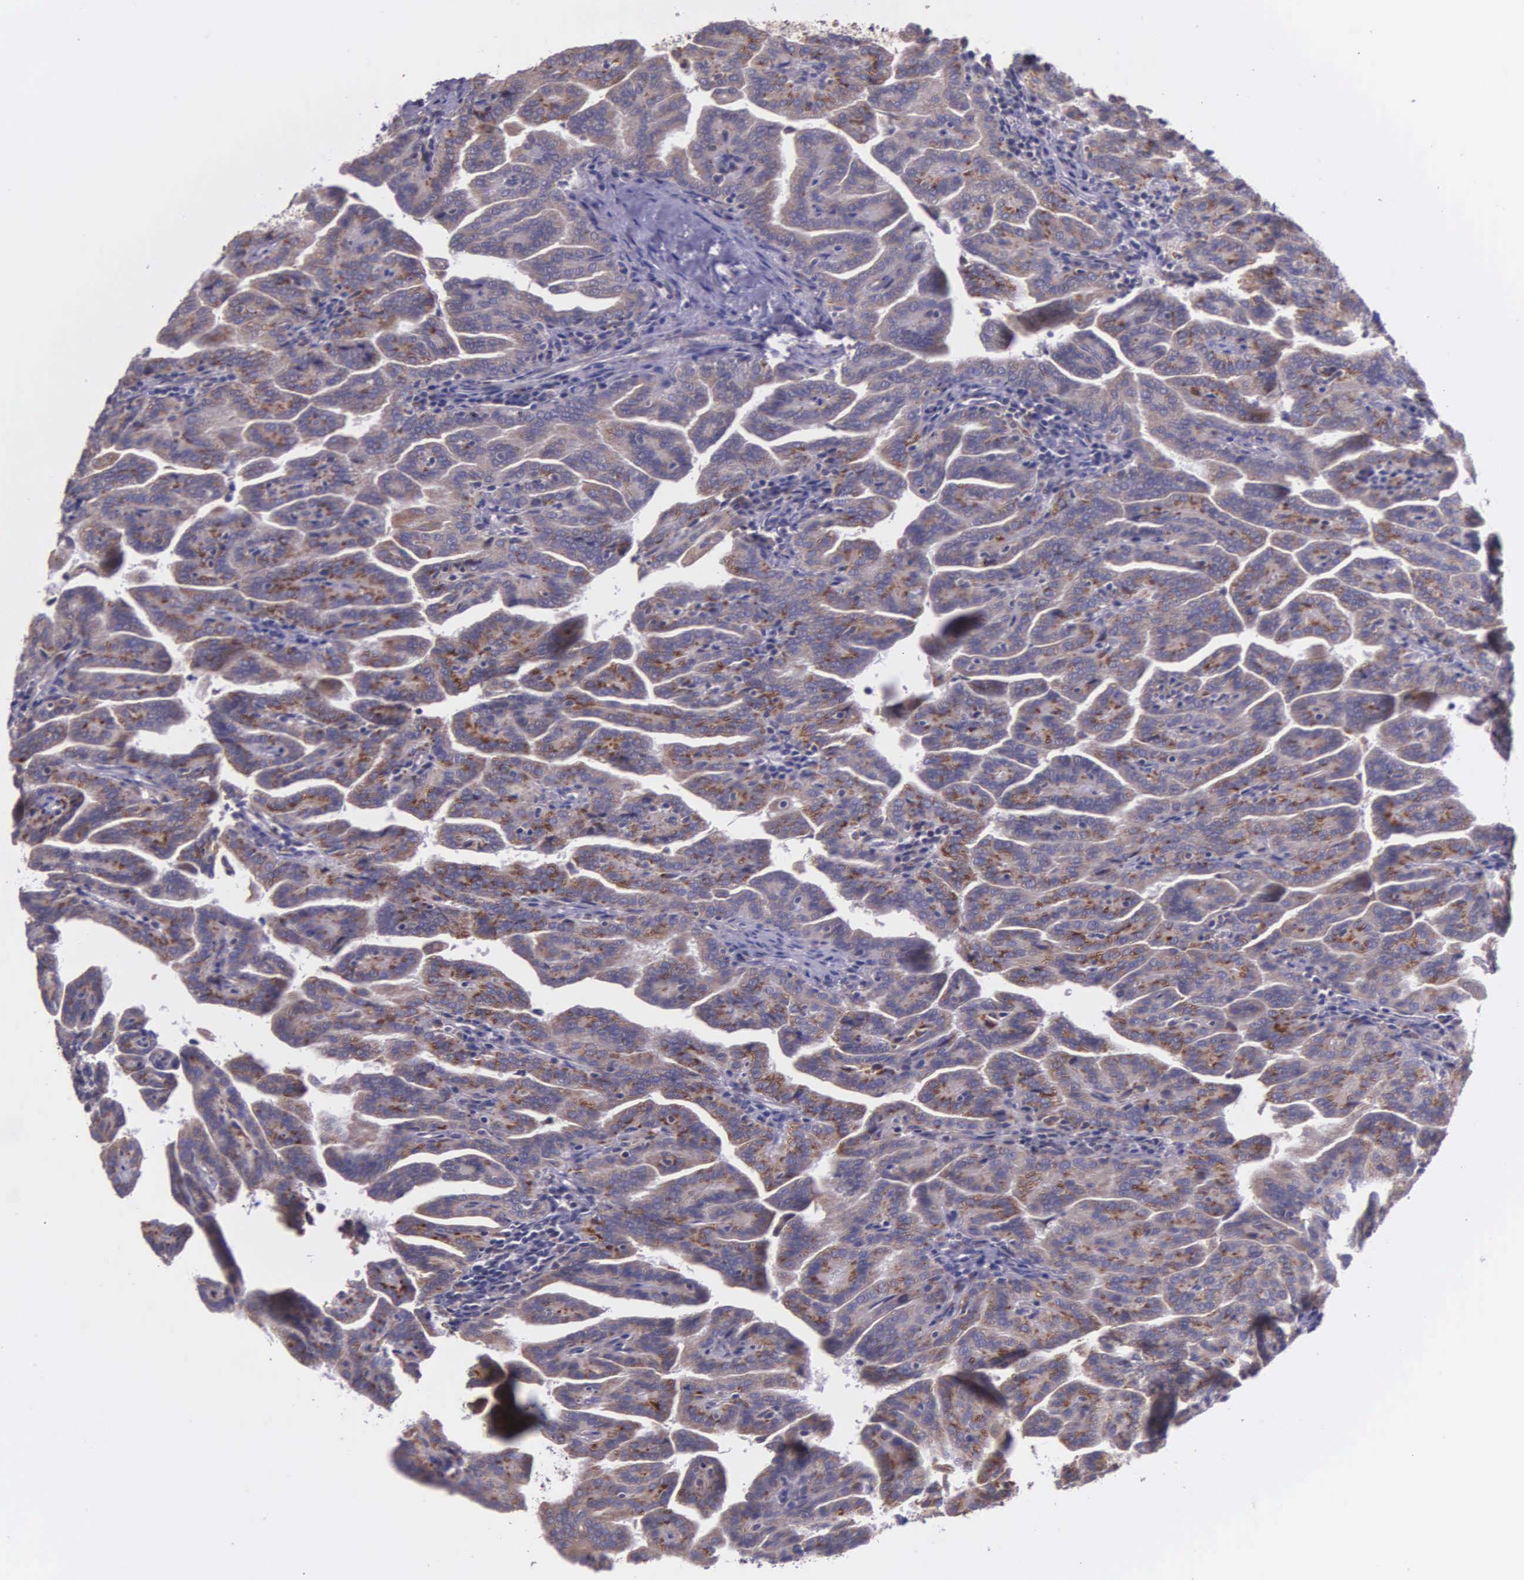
{"staining": {"intensity": "moderate", "quantity": ">75%", "location": "cytoplasmic/membranous"}, "tissue": "renal cancer", "cell_type": "Tumor cells", "image_type": "cancer", "snomed": [{"axis": "morphology", "description": "Adenocarcinoma, NOS"}, {"axis": "topography", "description": "Kidney"}], "caption": "IHC image of neoplastic tissue: renal adenocarcinoma stained using immunohistochemistry (IHC) shows medium levels of moderate protein expression localized specifically in the cytoplasmic/membranous of tumor cells, appearing as a cytoplasmic/membranous brown color.", "gene": "NSDHL", "patient": {"sex": "male", "age": 61}}